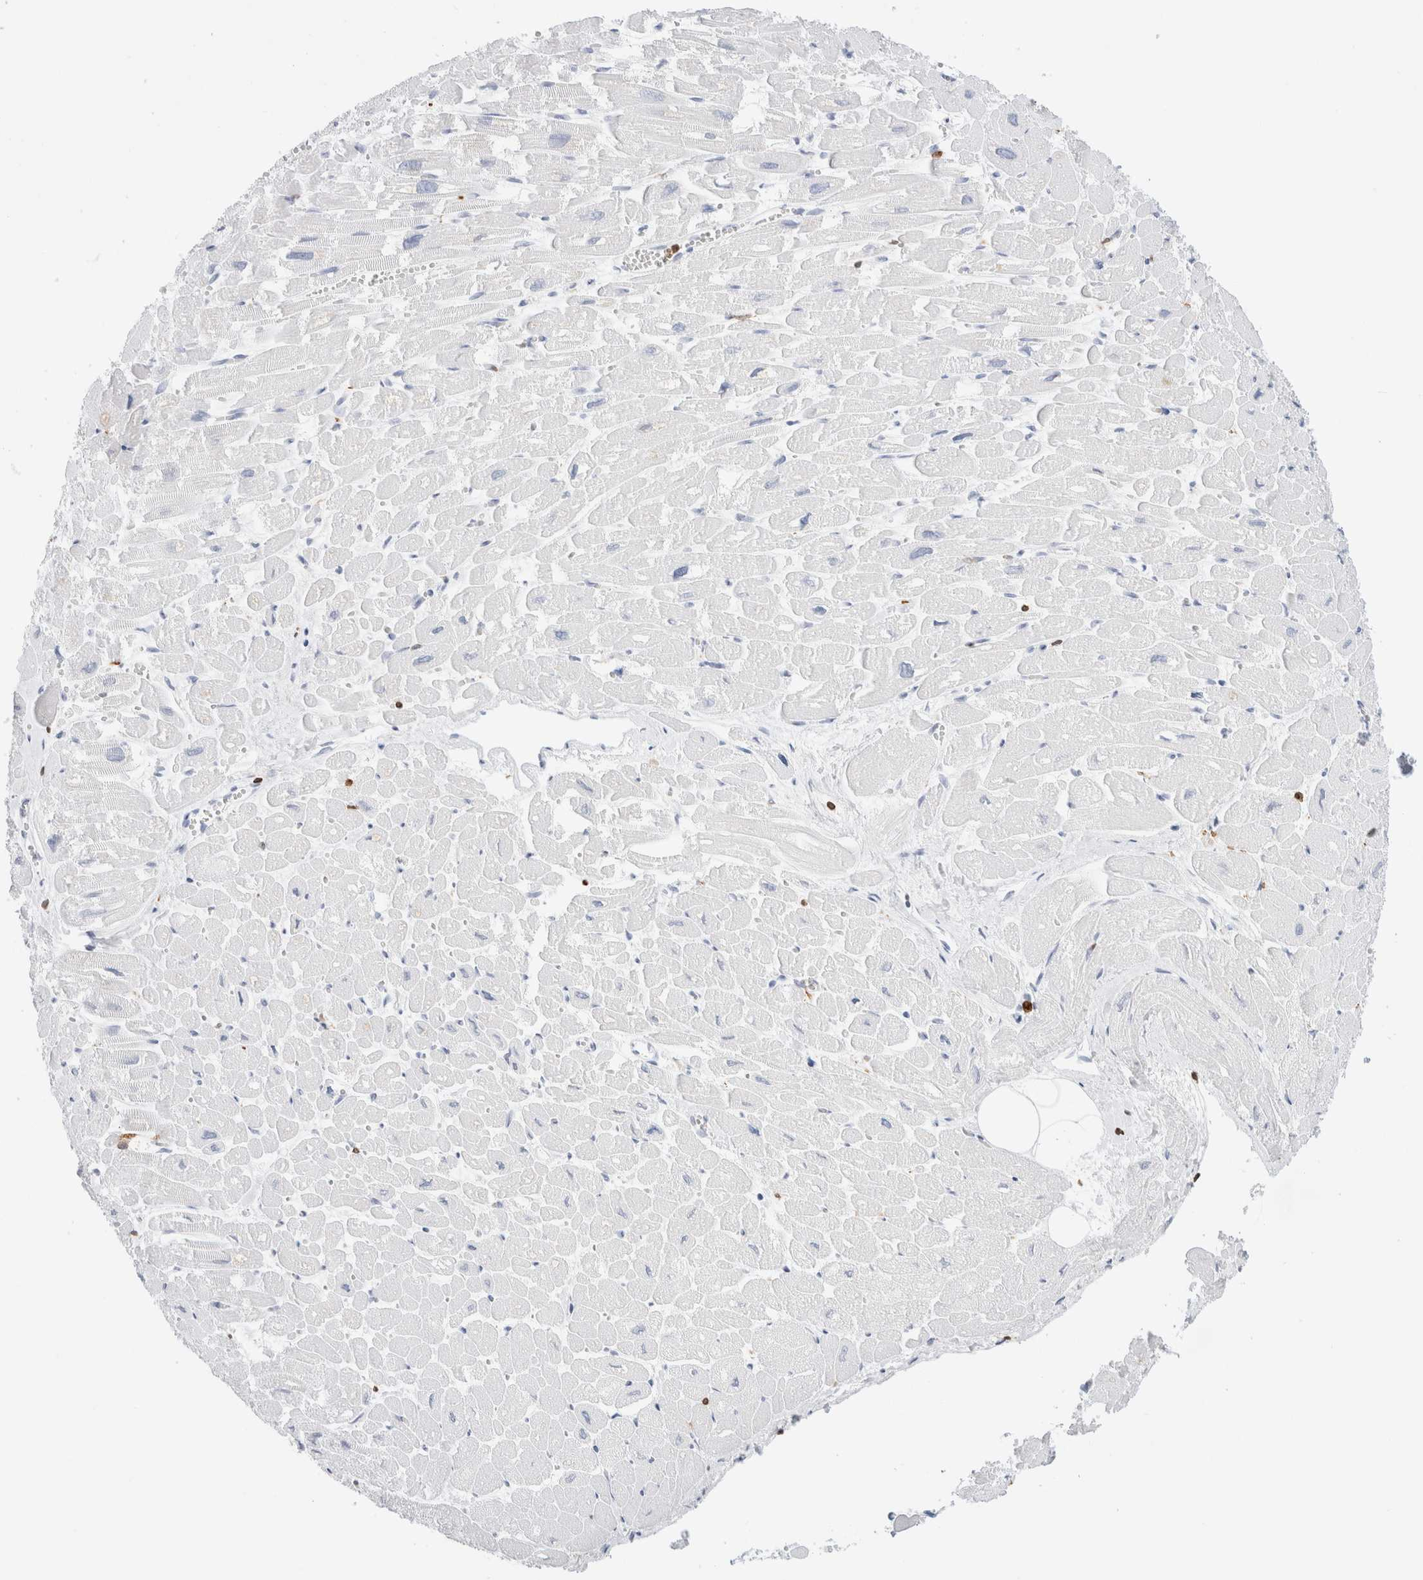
{"staining": {"intensity": "negative", "quantity": "none", "location": "none"}, "tissue": "heart muscle", "cell_type": "Cardiomyocytes", "image_type": "normal", "snomed": [{"axis": "morphology", "description": "Normal tissue, NOS"}, {"axis": "topography", "description": "Heart"}], "caption": "A histopathology image of heart muscle stained for a protein reveals no brown staining in cardiomyocytes. Brightfield microscopy of immunohistochemistry stained with DAB (brown) and hematoxylin (blue), captured at high magnification.", "gene": "ALOX5AP", "patient": {"sex": "male", "age": 54}}